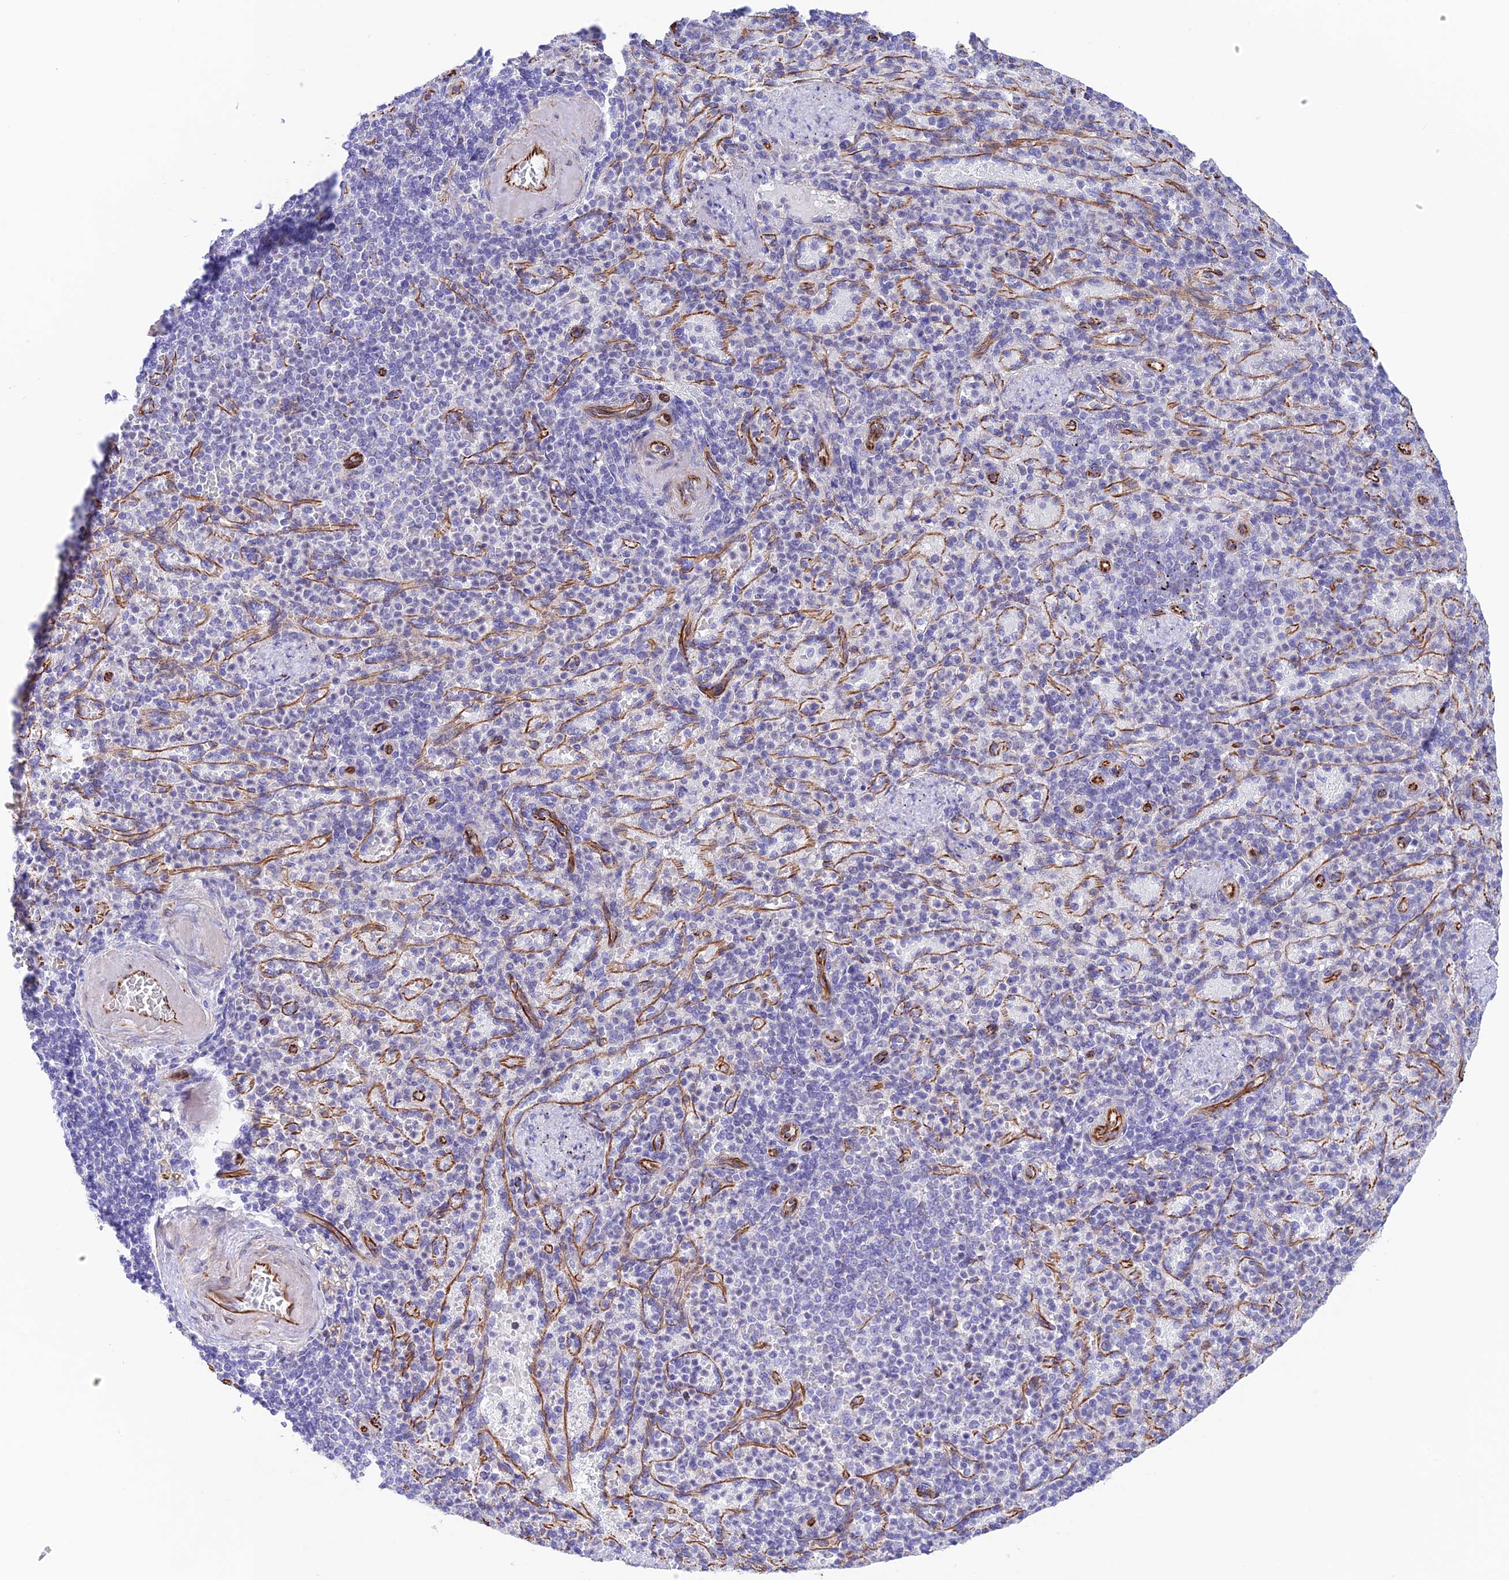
{"staining": {"intensity": "negative", "quantity": "none", "location": "none"}, "tissue": "spleen", "cell_type": "Cells in red pulp", "image_type": "normal", "snomed": [{"axis": "morphology", "description": "Normal tissue, NOS"}, {"axis": "topography", "description": "Spleen"}], "caption": "A micrograph of human spleen is negative for staining in cells in red pulp. (DAB (3,3'-diaminobenzidine) immunohistochemistry (IHC), high magnification).", "gene": "ZNF652", "patient": {"sex": "female", "age": 74}}